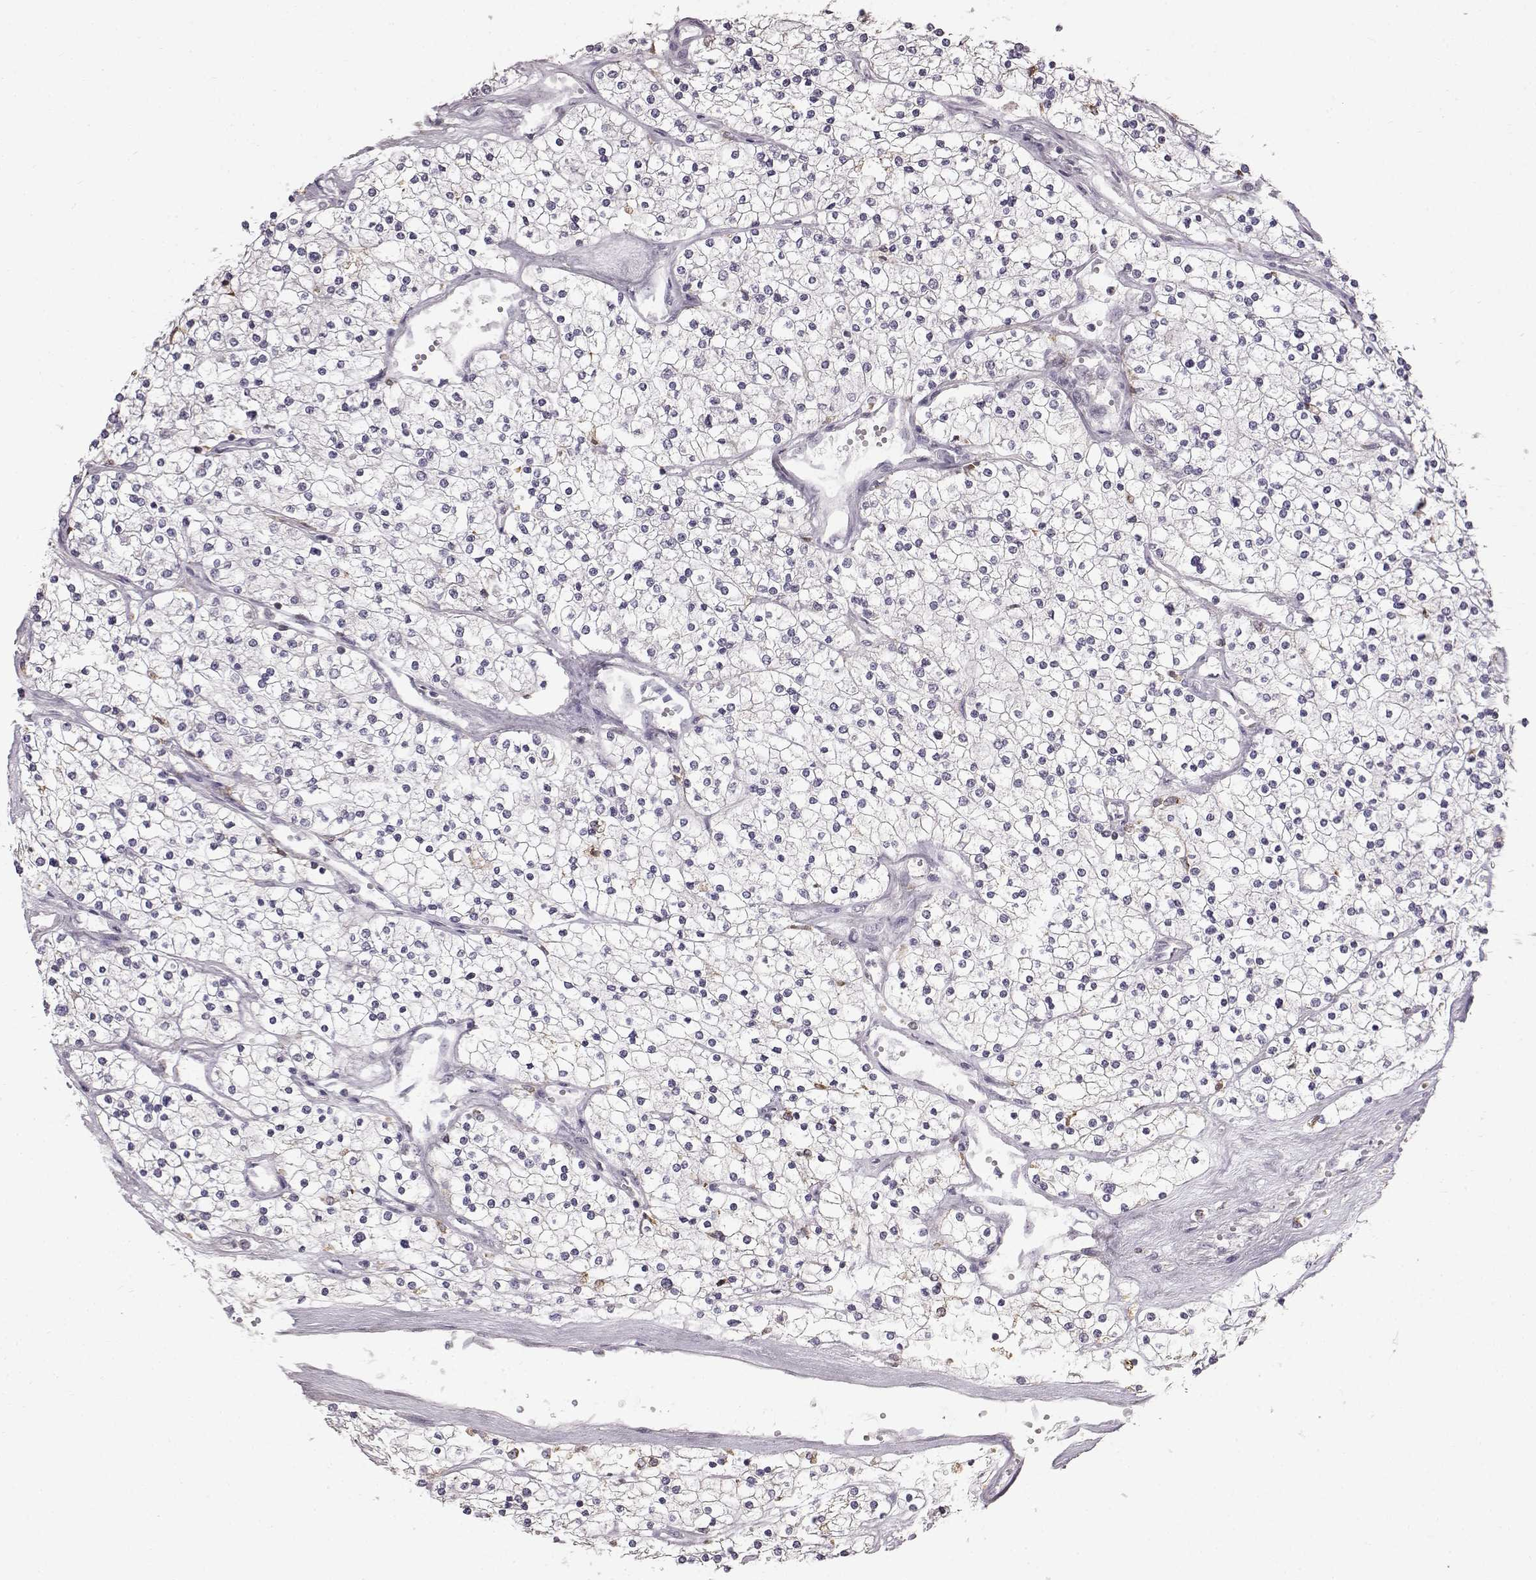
{"staining": {"intensity": "negative", "quantity": "none", "location": "none"}, "tissue": "renal cancer", "cell_type": "Tumor cells", "image_type": "cancer", "snomed": [{"axis": "morphology", "description": "Adenocarcinoma, NOS"}, {"axis": "topography", "description": "Kidney"}], "caption": "A histopathology image of human renal adenocarcinoma is negative for staining in tumor cells.", "gene": "SPAG17", "patient": {"sex": "male", "age": 80}}